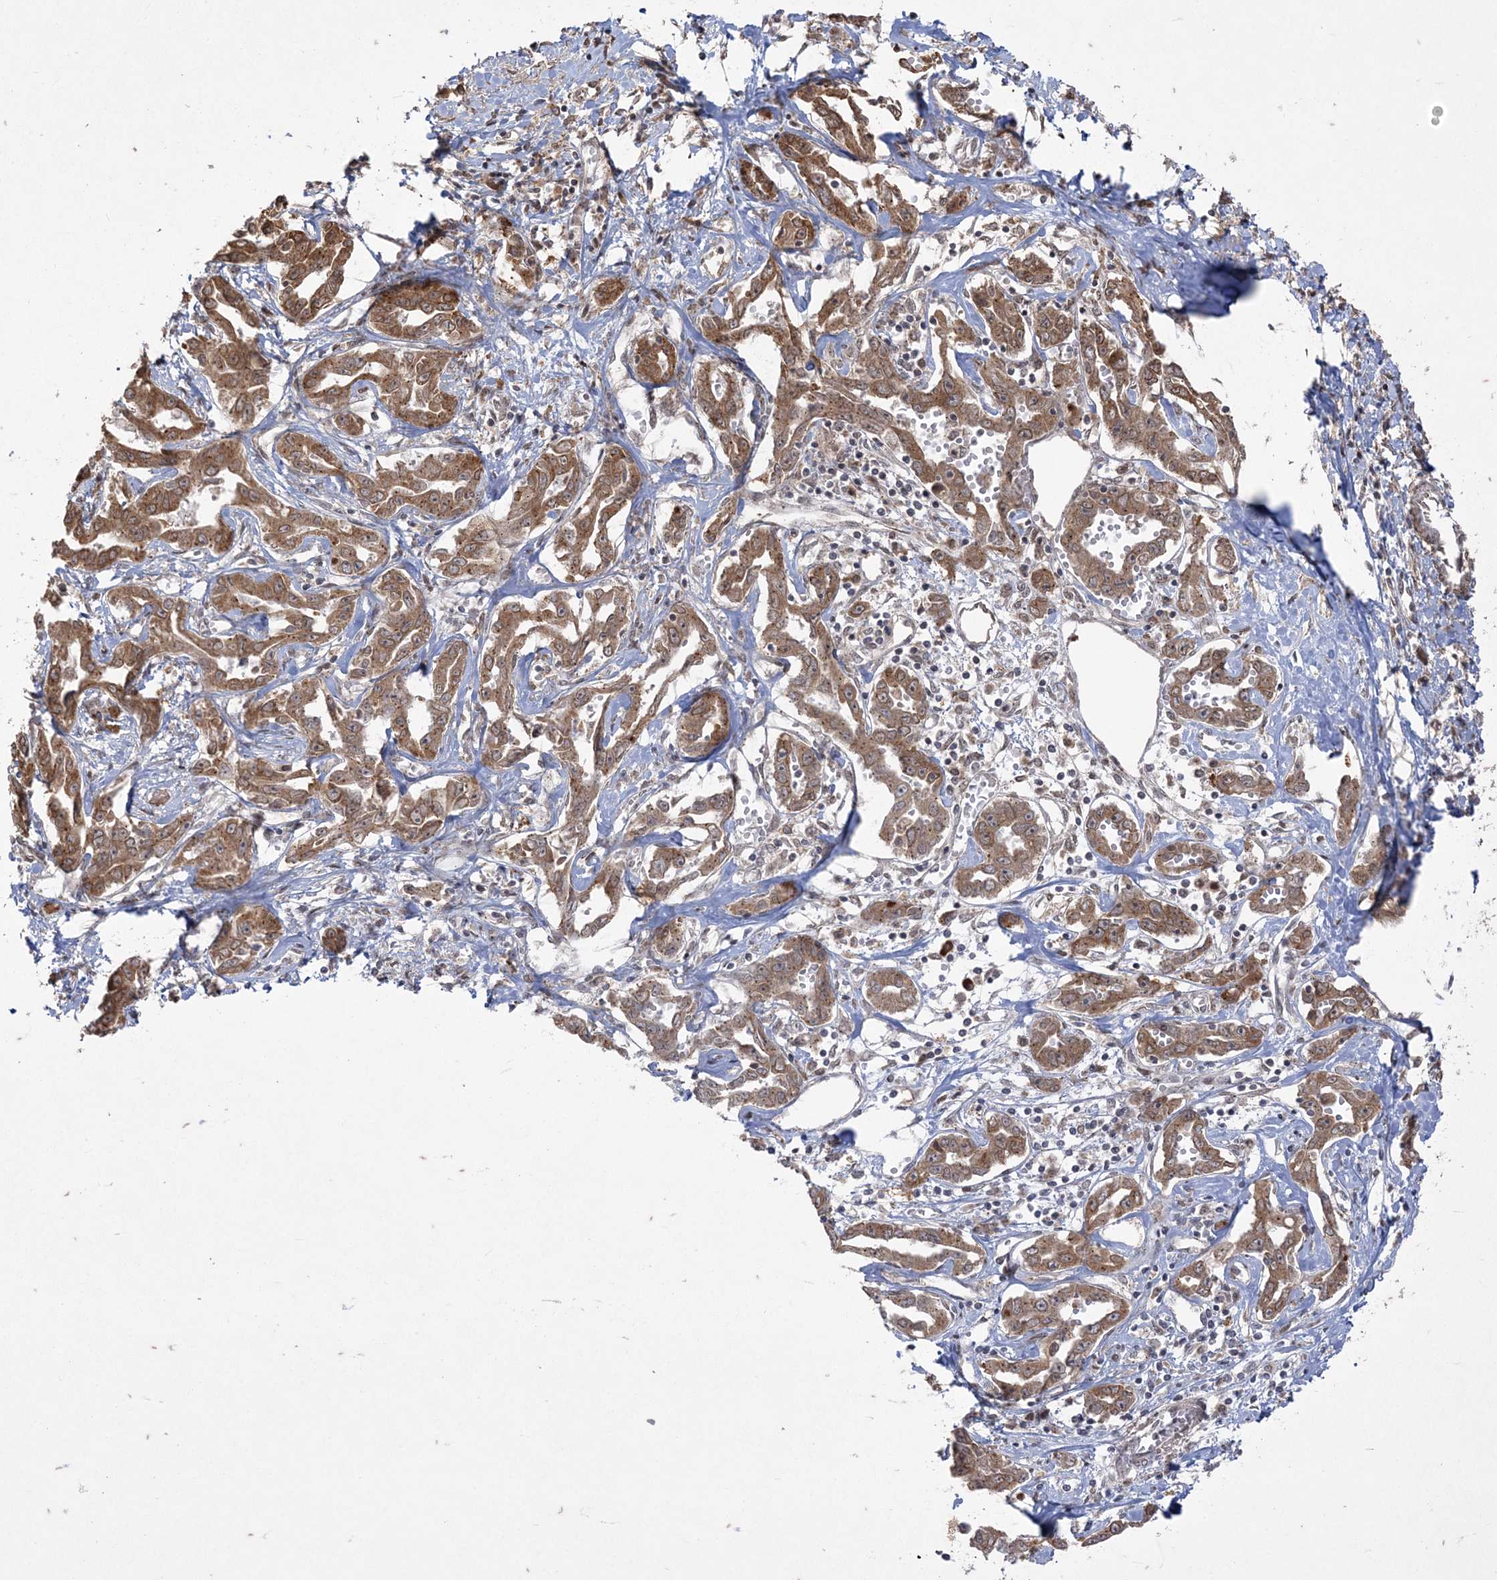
{"staining": {"intensity": "moderate", "quantity": ">75%", "location": "cytoplasmic/membranous"}, "tissue": "liver cancer", "cell_type": "Tumor cells", "image_type": "cancer", "snomed": [{"axis": "morphology", "description": "Cholangiocarcinoma"}, {"axis": "topography", "description": "Liver"}], "caption": "A micrograph of liver cancer (cholangiocarcinoma) stained for a protein demonstrates moderate cytoplasmic/membranous brown staining in tumor cells.", "gene": "RRAS", "patient": {"sex": "male", "age": 59}}